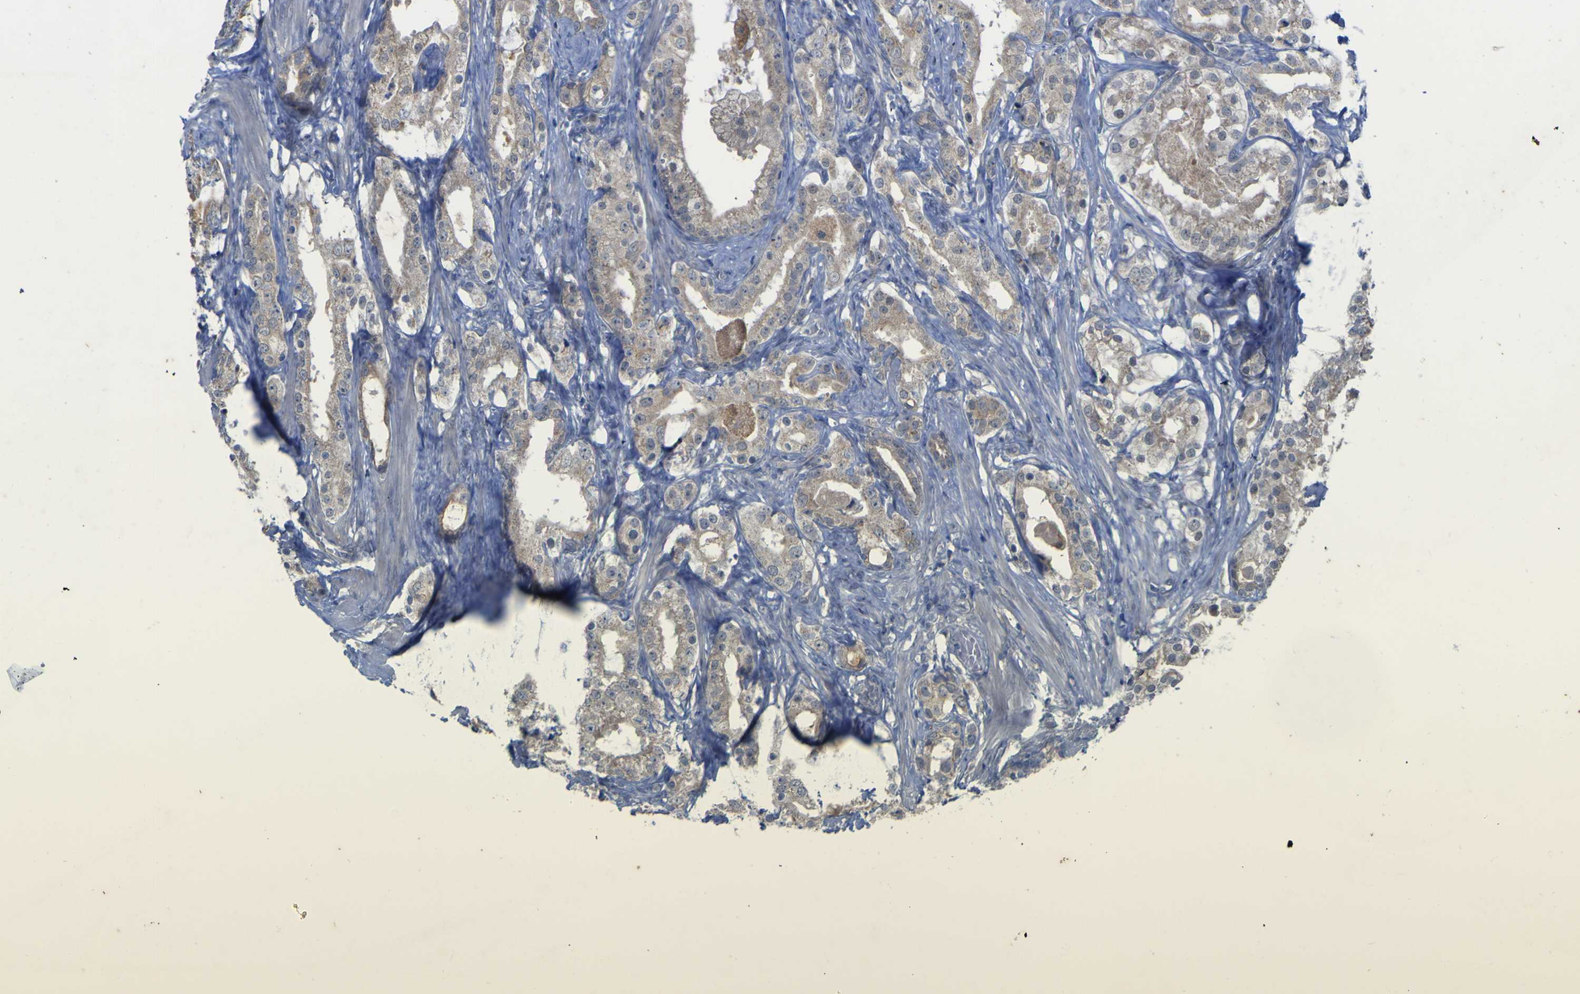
{"staining": {"intensity": "weak", "quantity": "25%-75%", "location": "cytoplasmic/membranous"}, "tissue": "prostate cancer", "cell_type": "Tumor cells", "image_type": "cancer", "snomed": [{"axis": "morphology", "description": "Adenocarcinoma, Low grade"}, {"axis": "topography", "description": "Prostate"}], "caption": "A photomicrograph showing weak cytoplasmic/membranous expression in approximately 25%-75% of tumor cells in low-grade adenocarcinoma (prostate), as visualized by brown immunohistochemical staining.", "gene": "TNFRSF11A", "patient": {"sex": "male", "age": 59}}